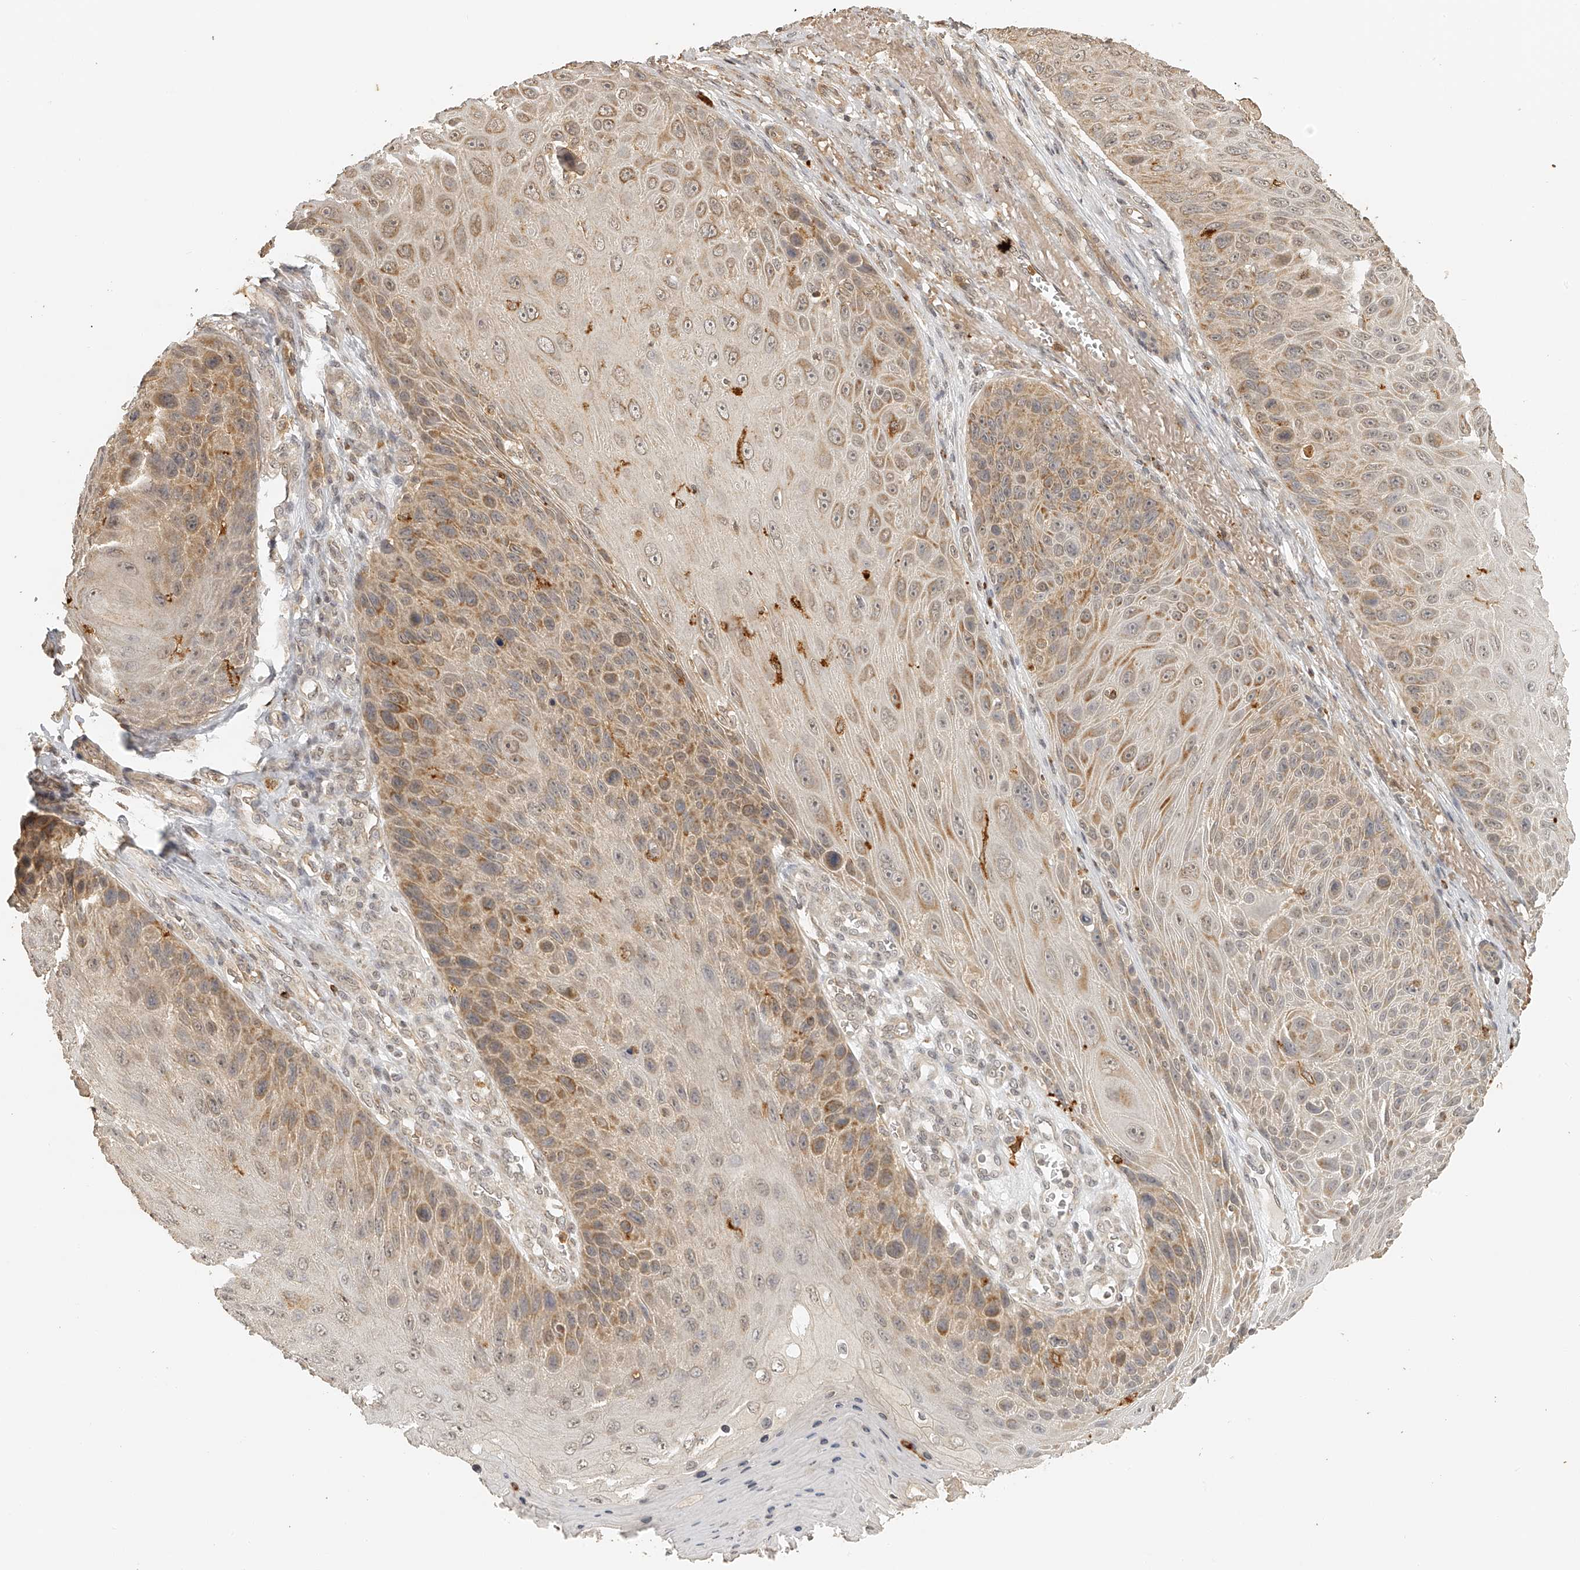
{"staining": {"intensity": "moderate", "quantity": ">75%", "location": "cytoplasmic/membranous"}, "tissue": "skin cancer", "cell_type": "Tumor cells", "image_type": "cancer", "snomed": [{"axis": "morphology", "description": "Squamous cell carcinoma, NOS"}, {"axis": "topography", "description": "Skin"}], "caption": "This histopathology image displays immunohistochemistry (IHC) staining of human skin cancer, with medium moderate cytoplasmic/membranous expression in approximately >75% of tumor cells.", "gene": "BCL2L11", "patient": {"sex": "female", "age": 88}}